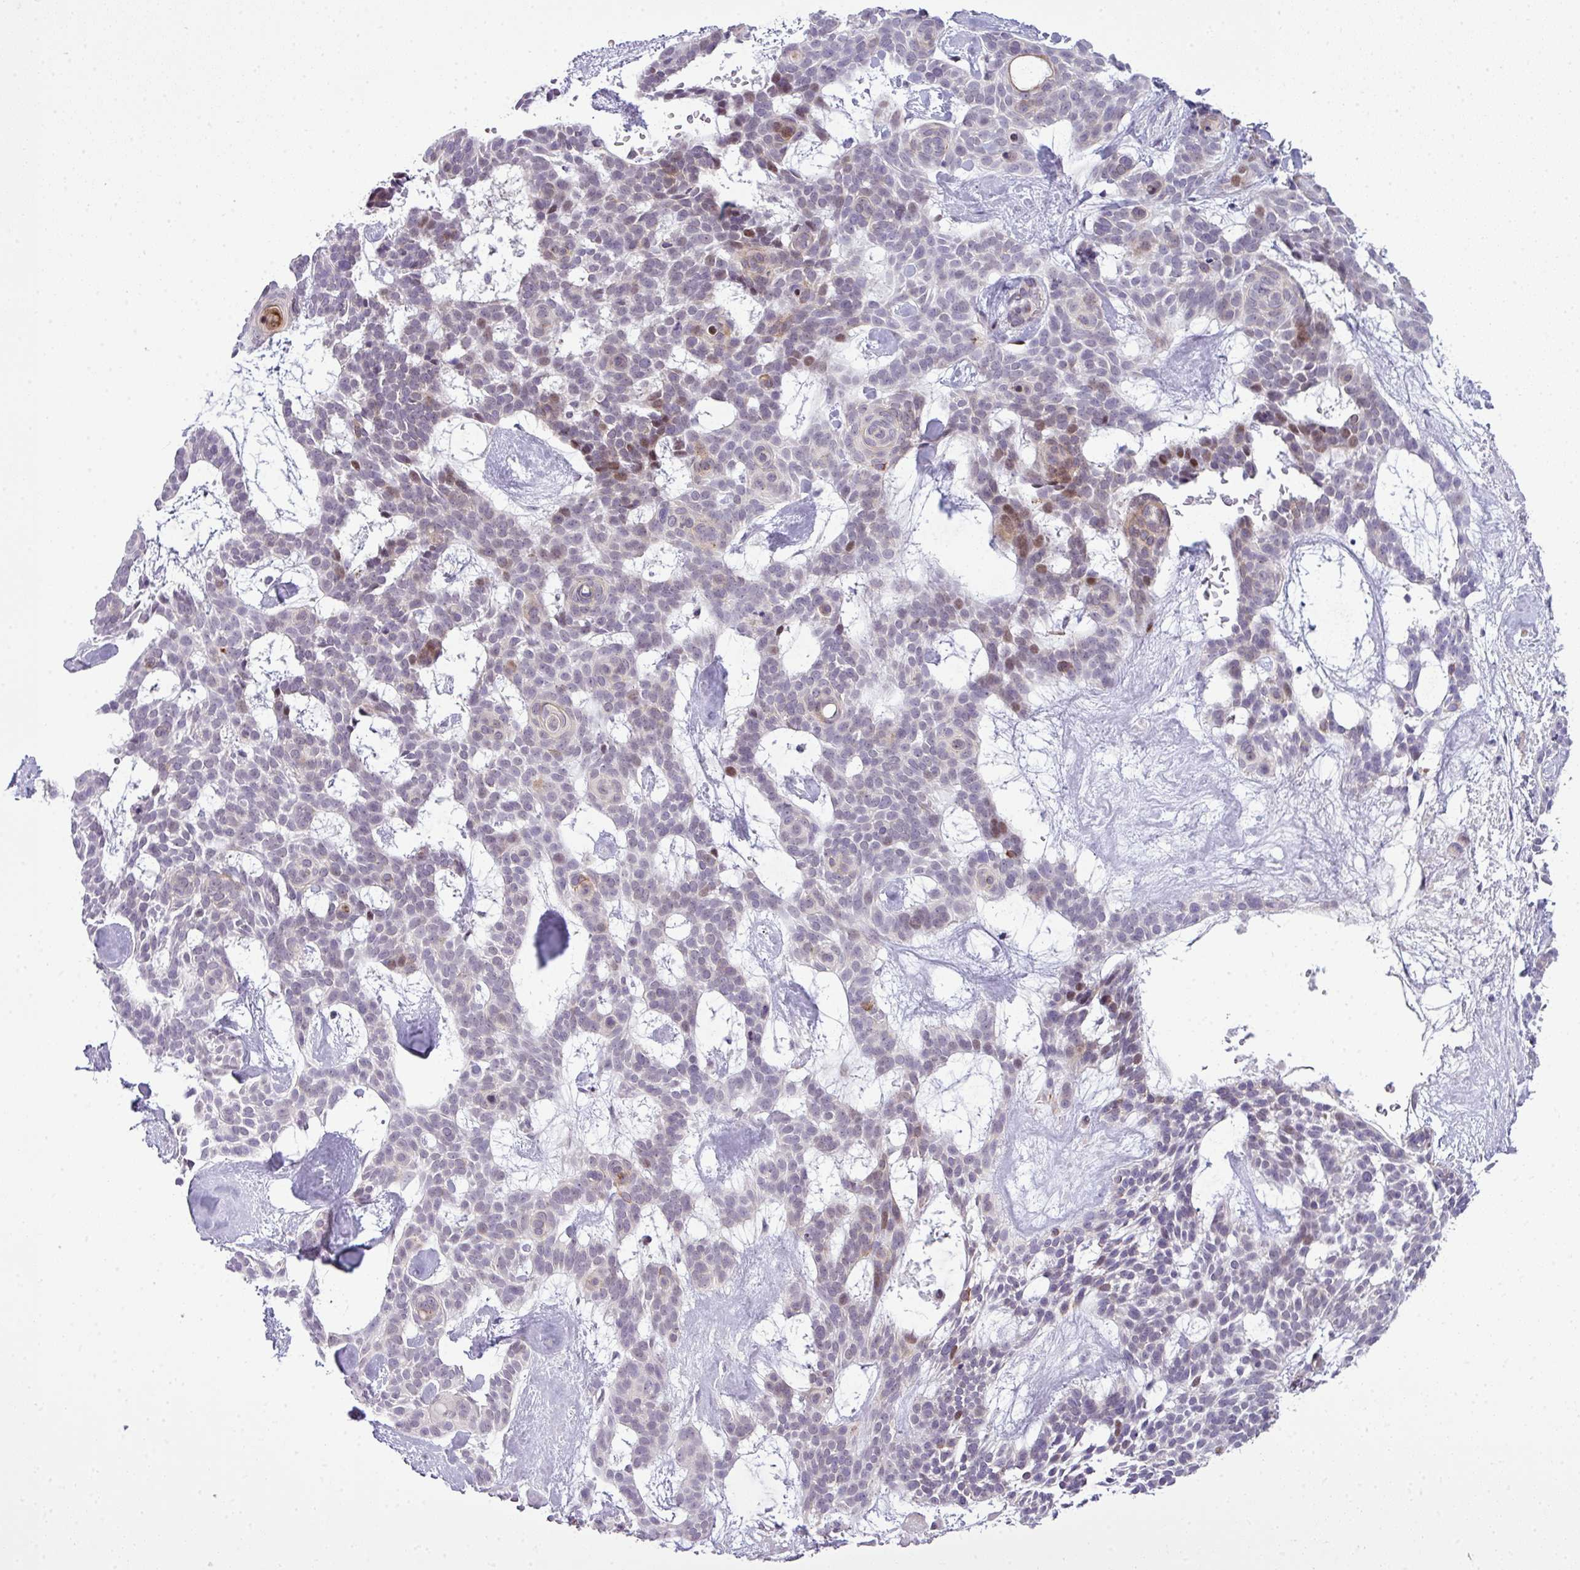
{"staining": {"intensity": "moderate", "quantity": "<25%", "location": "nuclear"}, "tissue": "skin cancer", "cell_type": "Tumor cells", "image_type": "cancer", "snomed": [{"axis": "morphology", "description": "Basal cell carcinoma"}, {"axis": "topography", "description": "Skin"}], "caption": "Immunohistochemistry (DAB (3,3'-diaminobenzidine)) staining of skin cancer shows moderate nuclear protein staining in approximately <25% of tumor cells.", "gene": "ZNF688", "patient": {"sex": "male", "age": 61}}